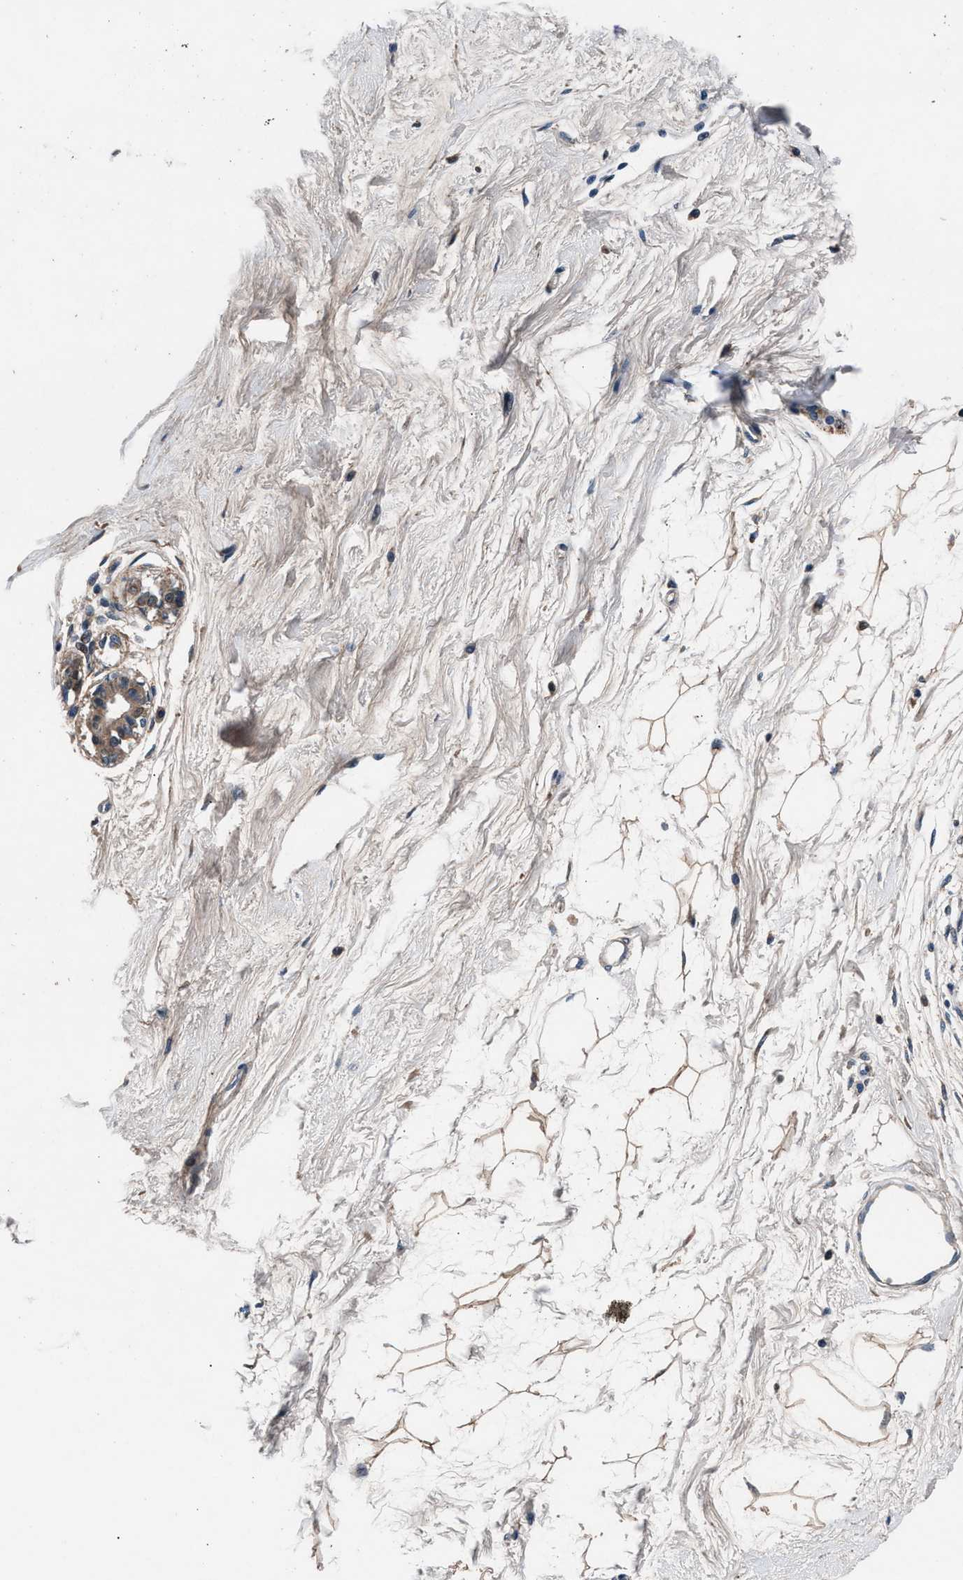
{"staining": {"intensity": "weak", "quantity": ">75%", "location": "cytoplasmic/membranous"}, "tissue": "breast", "cell_type": "Adipocytes", "image_type": "normal", "snomed": [{"axis": "morphology", "description": "Normal tissue, NOS"}, {"axis": "topography", "description": "Breast"}], "caption": "A low amount of weak cytoplasmic/membranous staining is seen in about >75% of adipocytes in benign breast.", "gene": "DENND6B", "patient": {"sex": "female", "age": 45}}